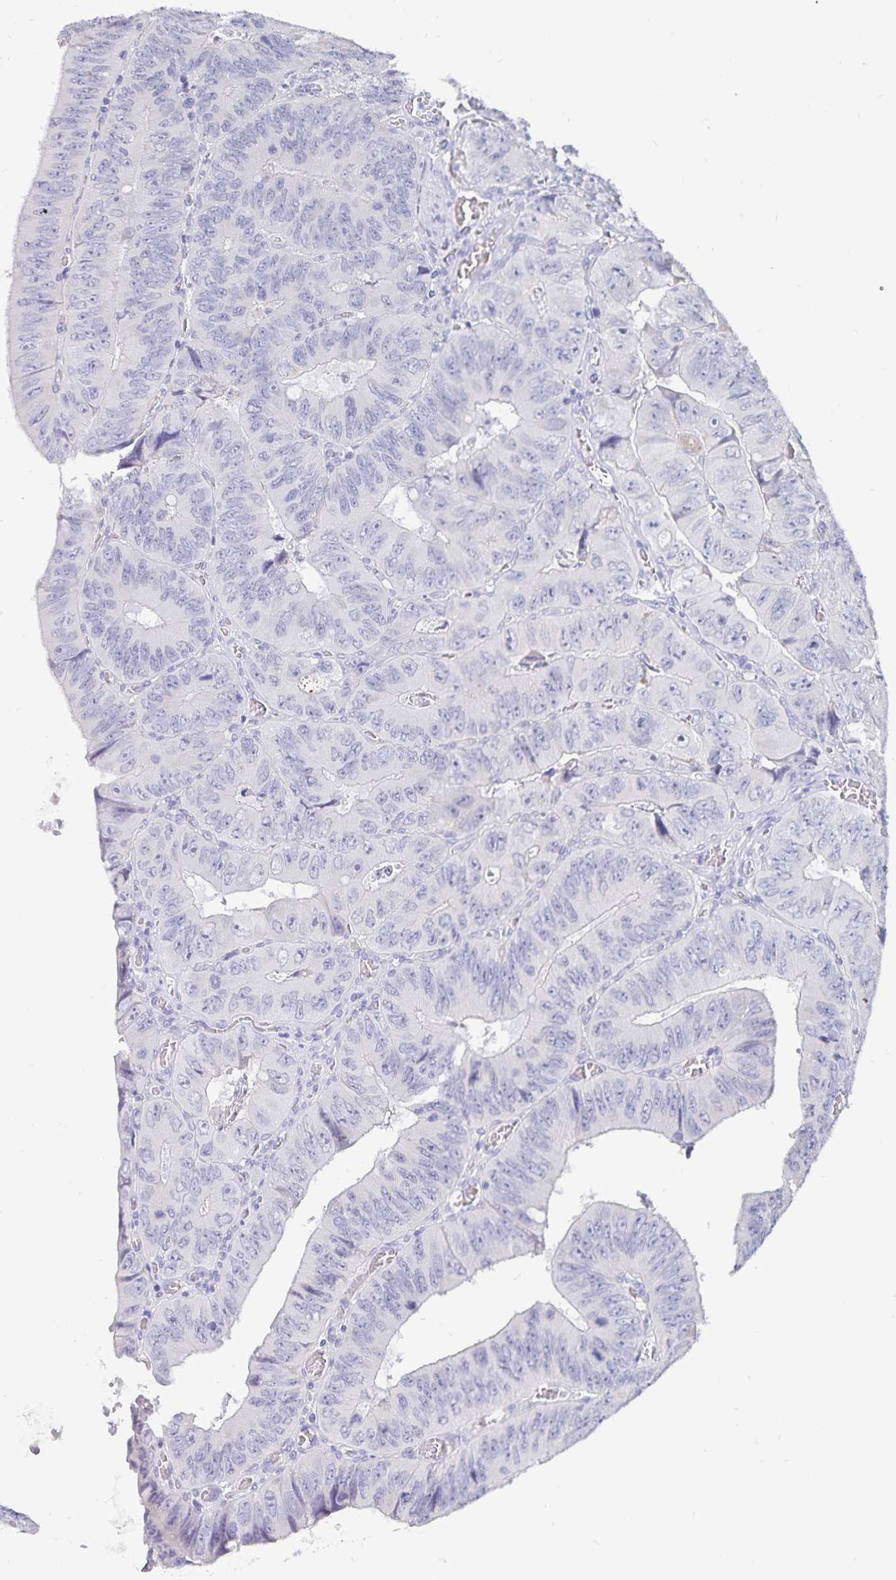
{"staining": {"intensity": "negative", "quantity": "none", "location": "none"}, "tissue": "colorectal cancer", "cell_type": "Tumor cells", "image_type": "cancer", "snomed": [{"axis": "morphology", "description": "Adenocarcinoma, NOS"}, {"axis": "topography", "description": "Colon"}], "caption": "This is an IHC photomicrograph of human colorectal adenocarcinoma. There is no expression in tumor cells.", "gene": "PKHD1", "patient": {"sex": "female", "age": 84}}